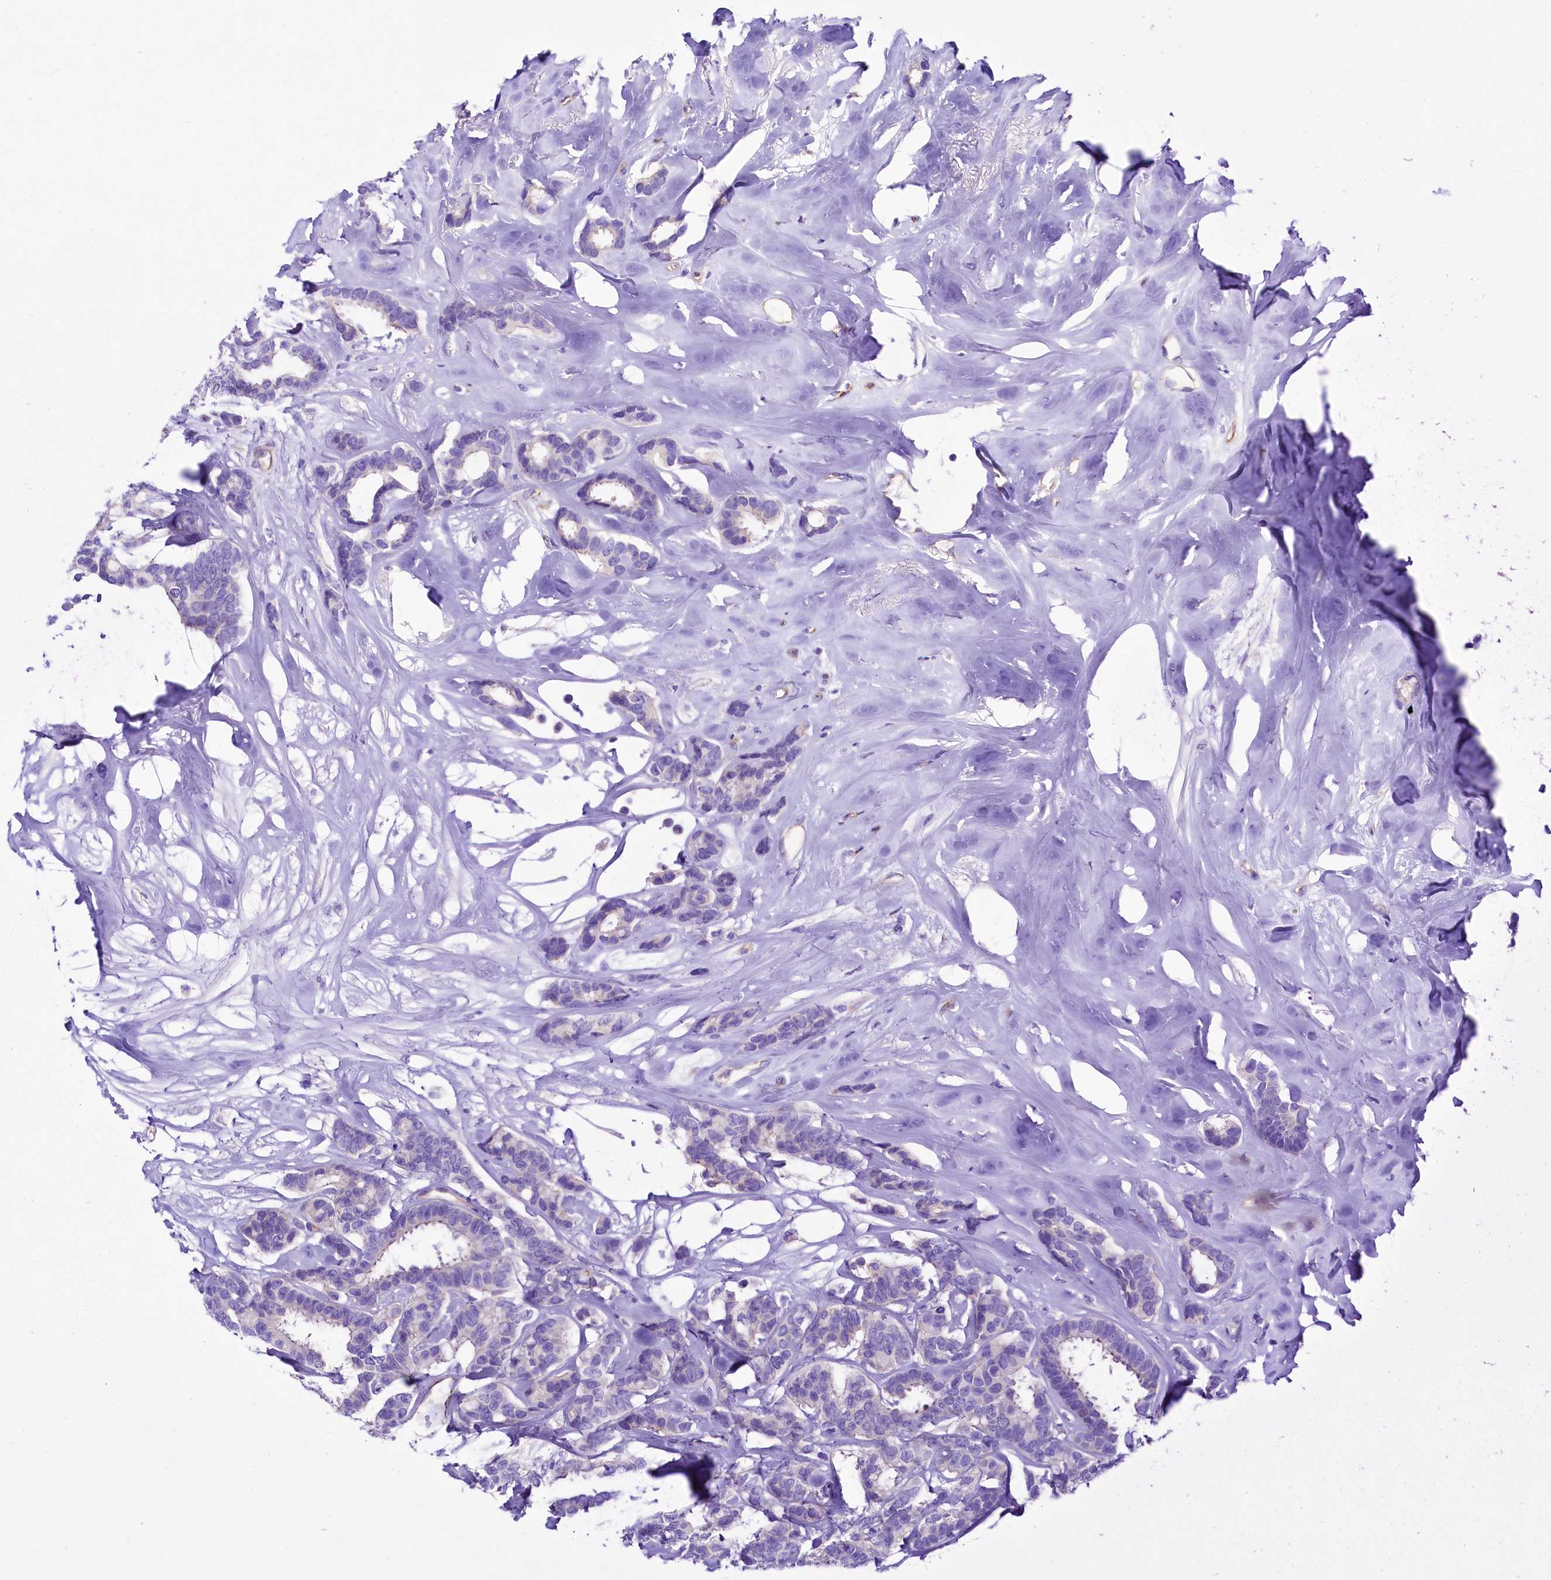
{"staining": {"intensity": "negative", "quantity": "none", "location": "none"}, "tissue": "breast cancer", "cell_type": "Tumor cells", "image_type": "cancer", "snomed": [{"axis": "morphology", "description": "Duct carcinoma"}, {"axis": "topography", "description": "Breast"}], "caption": "The histopathology image reveals no staining of tumor cells in breast intraductal carcinoma.", "gene": "SLF1", "patient": {"sex": "female", "age": 87}}